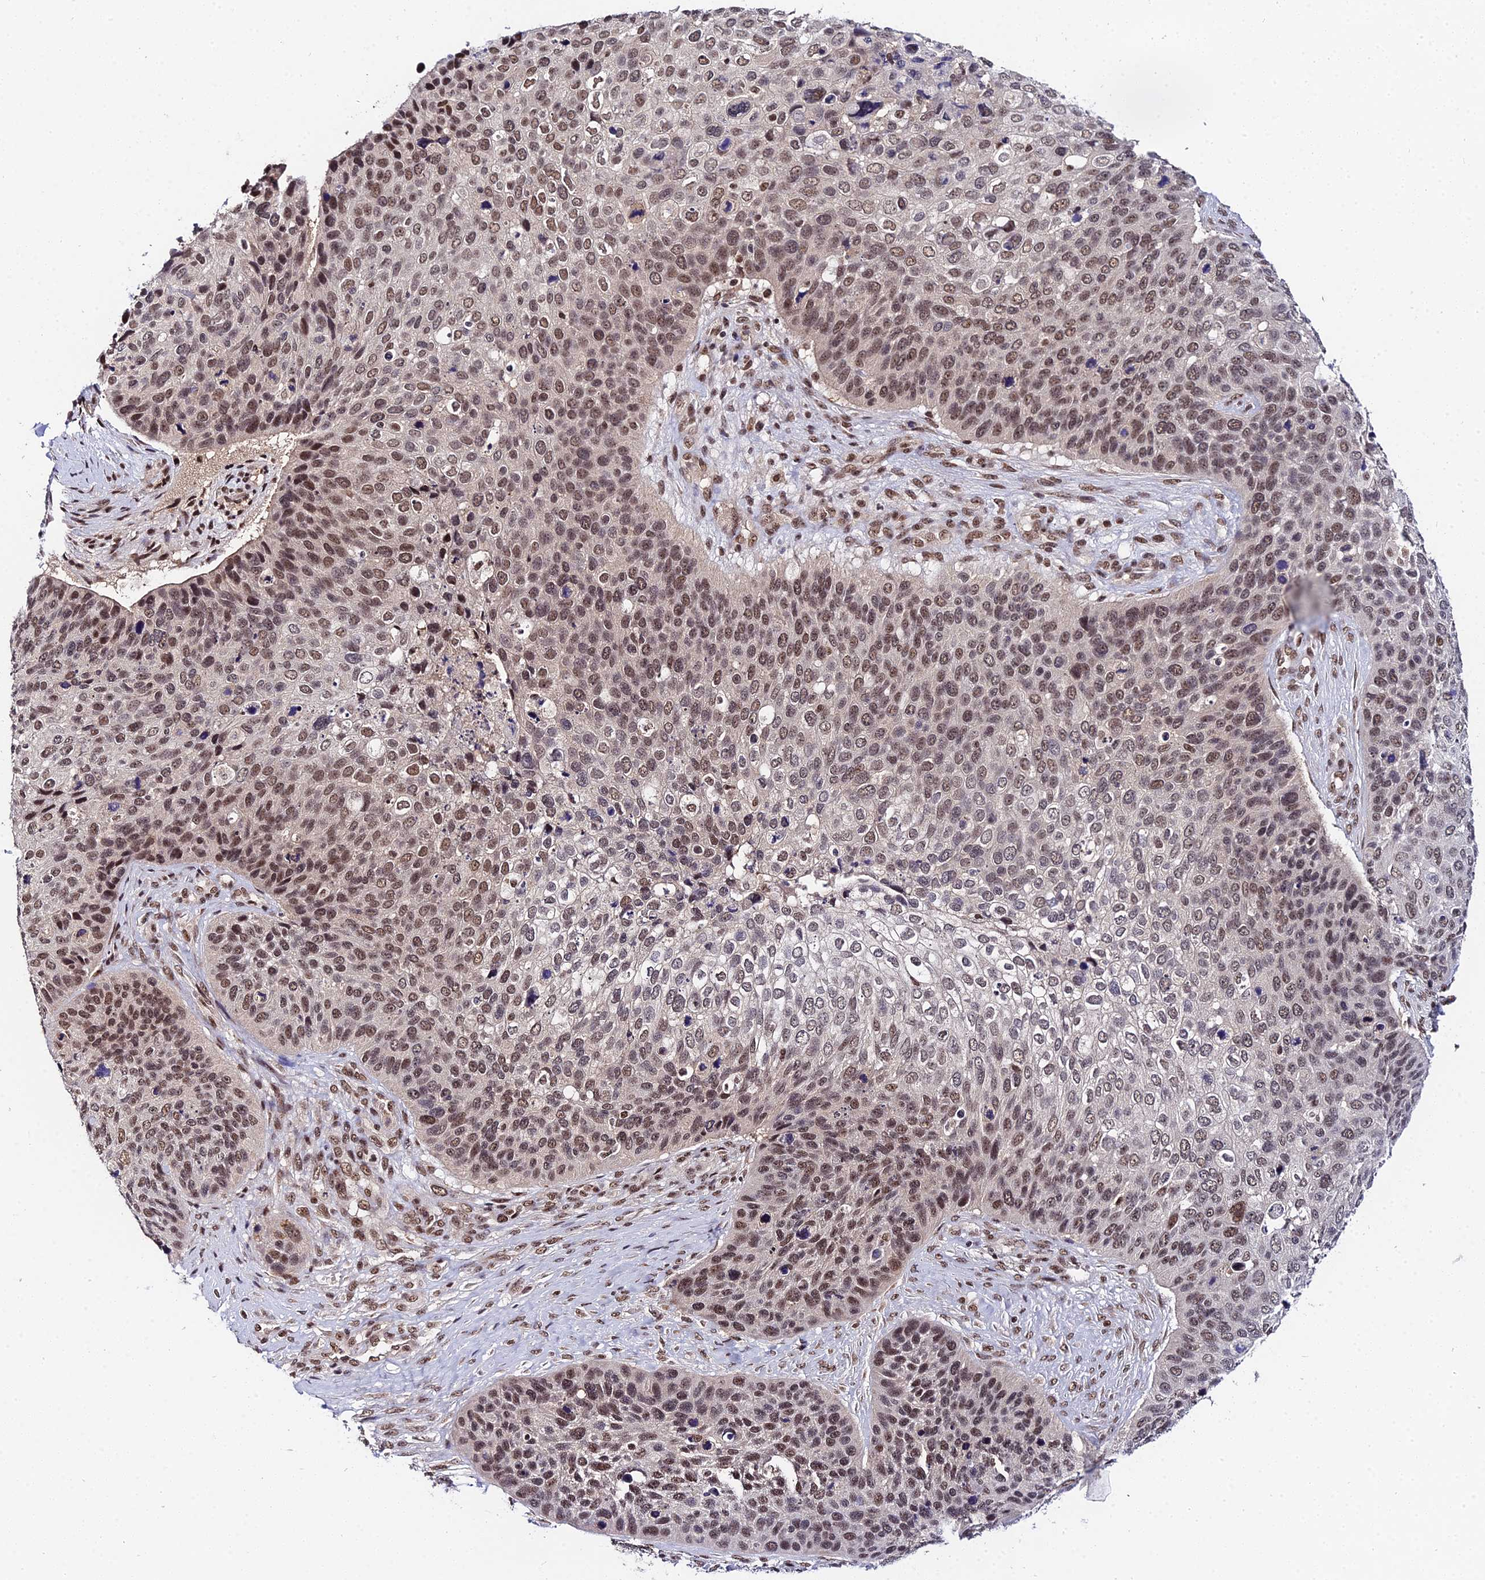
{"staining": {"intensity": "moderate", "quantity": ">75%", "location": "nuclear"}, "tissue": "skin cancer", "cell_type": "Tumor cells", "image_type": "cancer", "snomed": [{"axis": "morphology", "description": "Basal cell carcinoma"}, {"axis": "topography", "description": "Skin"}], "caption": "Human skin basal cell carcinoma stained for a protein (brown) shows moderate nuclear positive expression in about >75% of tumor cells.", "gene": "EXOSC3", "patient": {"sex": "female", "age": 74}}